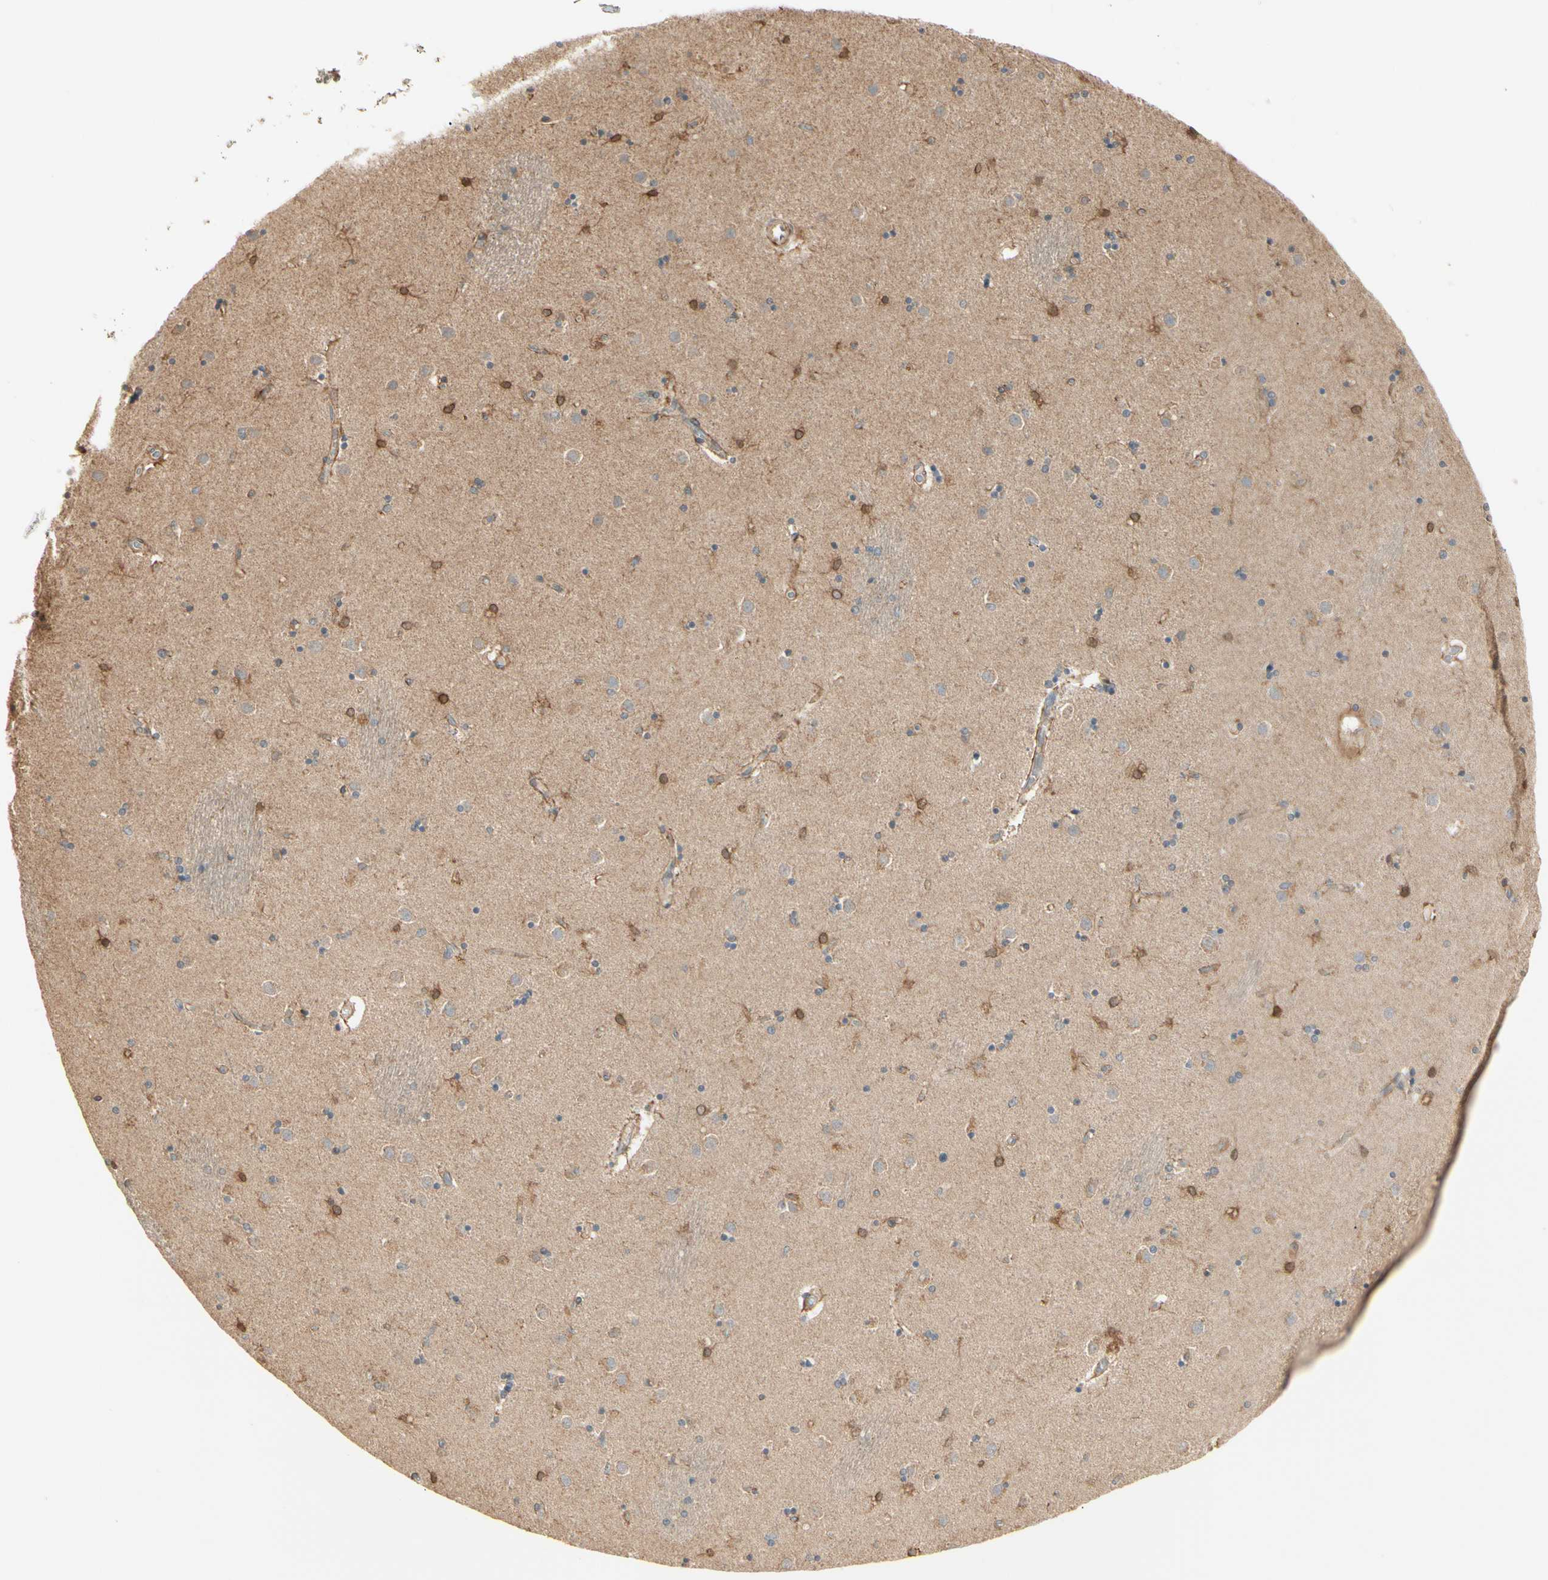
{"staining": {"intensity": "moderate", "quantity": "25%-75%", "location": "cytoplasmic/membranous"}, "tissue": "caudate", "cell_type": "Glial cells", "image_type": "normal", "snomed": [{"axis": "morphology", "description": "Normal tissue, NOS"}, {"axis": "topography", "description": "Lateral ventricle wall"}], "caption": "An immunohistochemistry histopathology image of normal tissue is shown. Protein staining in brown highlights moderate cytoplasmic/membranous positivity in caudate within glial cells.", "gene": "IRAG1", "patient": {"sex": "female", "age": 54}}